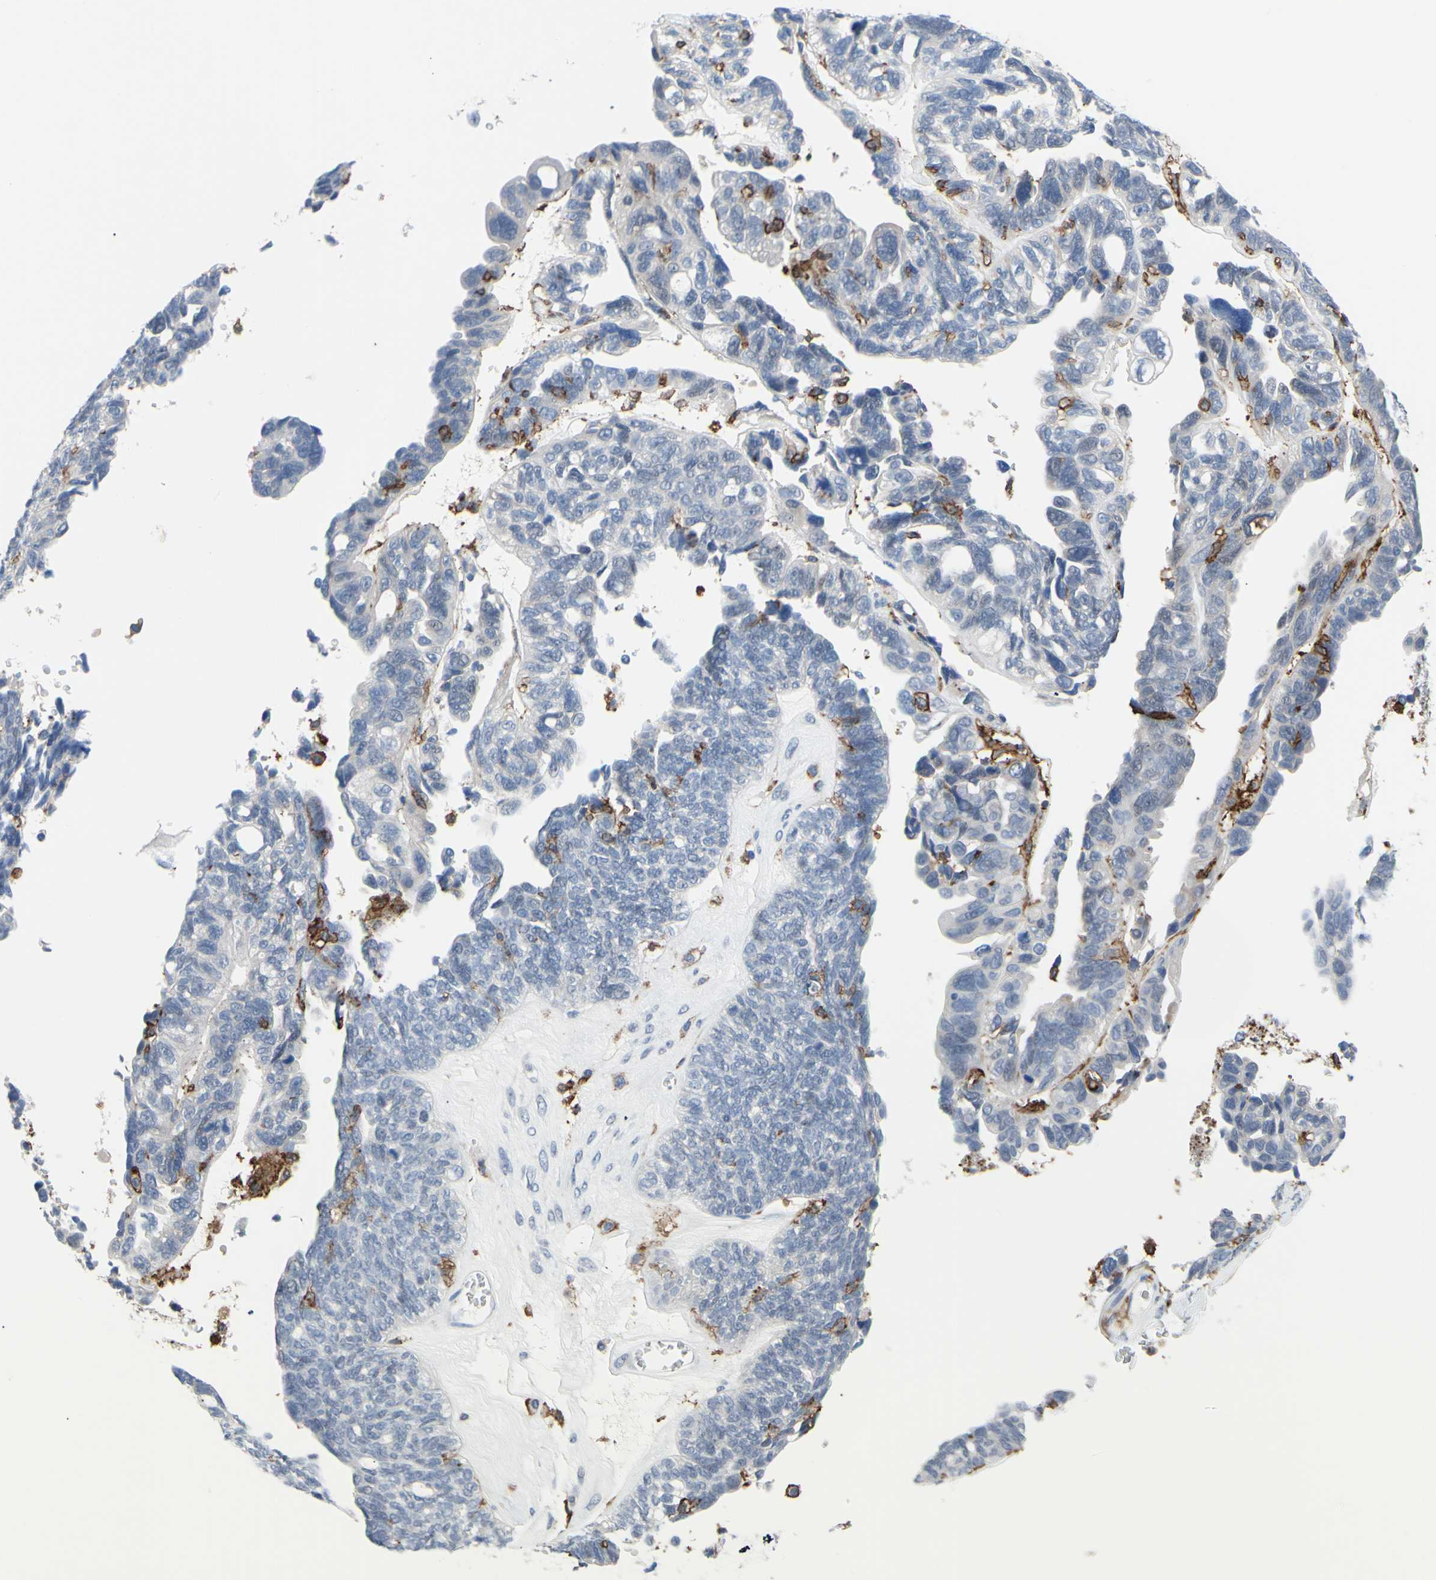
{"staining": {"intensity": "negative", "quantity": "none", "location": "none"}, "tissue": "ovarian cancer", "cell_type": "Tumor cells", "image_type": "cancer", "snomed": [{"axis": "morphology", "description": "Cystadenocarcinoma, serous, NOS"}, {"axis": "topography", "description": "Ovary"}], "caption": "This photomicrograph is of ovarian cancer stained with immunohistochemistry (IHC) to label a protein in brown with the nuclei are counter-stained blue. There is no expression in tumor cells.", "gene": "FCGR2A", "patient": {"sex": "female", "age": 79}}